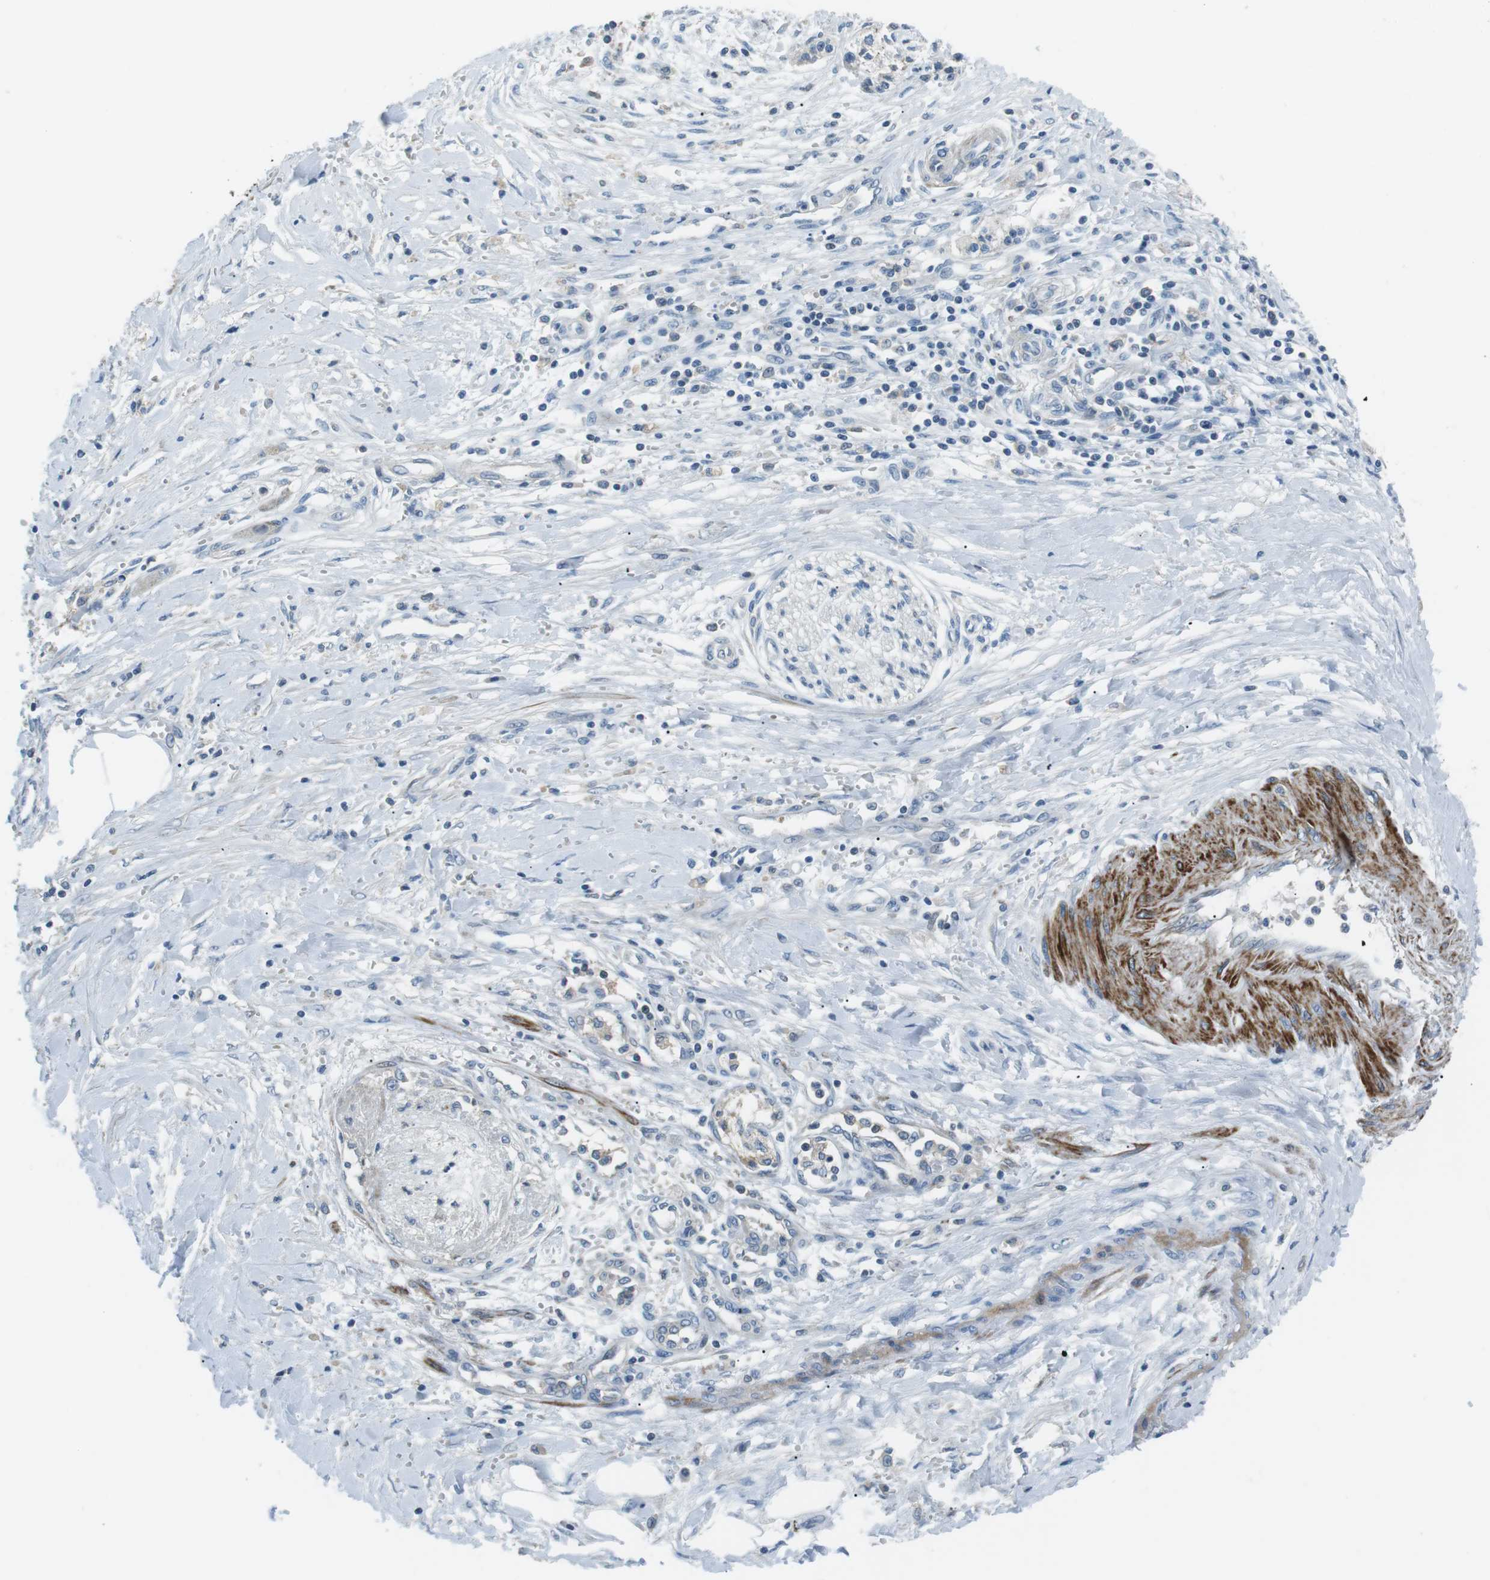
{"staining": {"intensity": "negative", "quantity": "none", "location": "none"}, "tissue": "pancreatic cancer", "cell_type": "Tumor cells", "image_type": "cancer", "snomed": [{"axis": "morphology", "description": "Adenocarcinoma, NOS"}, {"axis": "topography", "description": "Pancreas"}], "caption": "This is an IHC photomicrograph of adenocarcinoma (pancreatic). There is no positivity in tumor cells.", "gene": "ARVCF", "patient": {"sex": "male", "age": 56}}